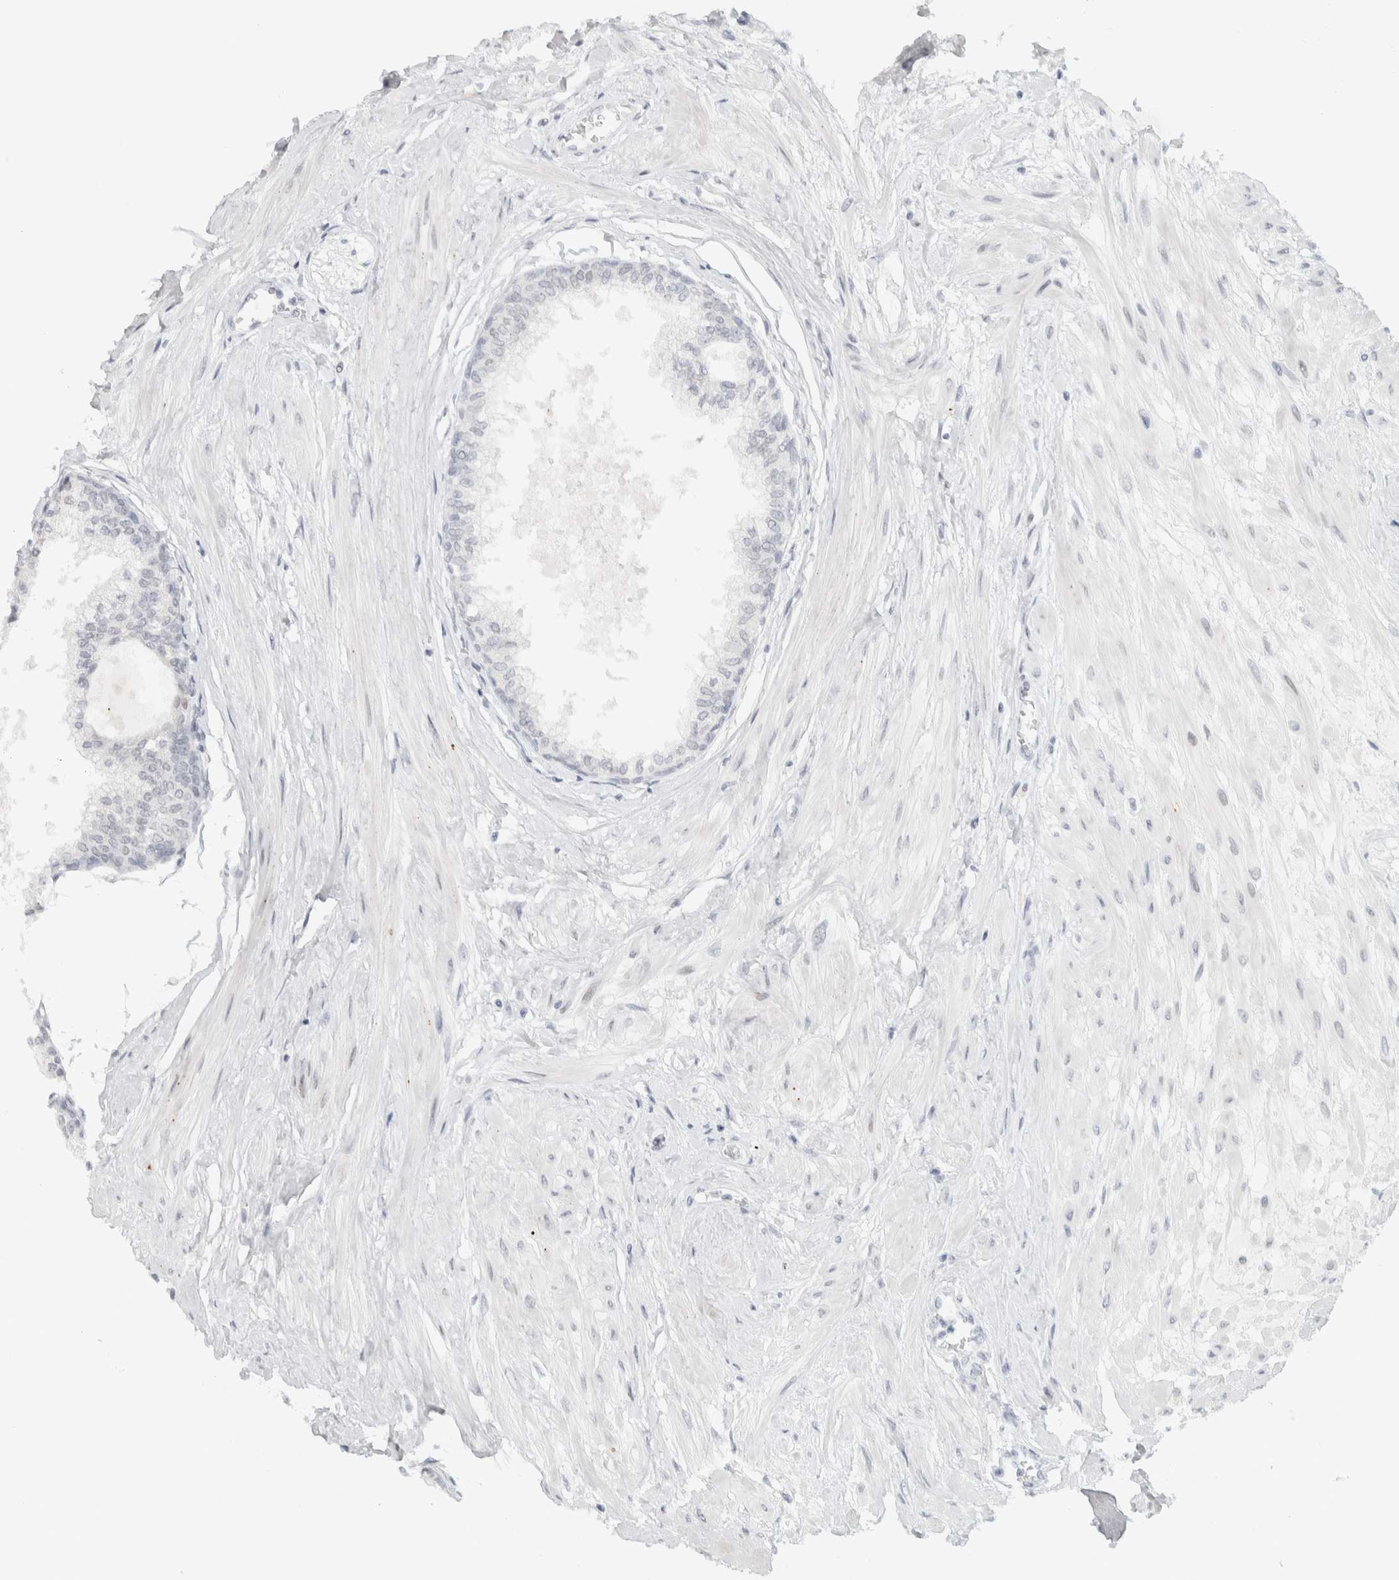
{"staining": {"intensity": "negative", "quantity": "none", "location": "none"}, "tissue": "seminal vesicle", "cell_type": "Glandular cells", "image_type": "normal", "snomed": [{"axis": "morphology", "description": "Normal tissue, NOS"}, {"axis": "topography", "description": "Prostate"}, {"axis": "topography", "description": "Seminal veicle"}], "caption": "A high-resolution photomicrograph shows IHC staining of benign seminal vesicle, which exhibits no significant positivity in glandular cells. The staining was performed using DAB to visualize the protein expression in brown, while the nuclei were stained in blue with hematoxylin (Magnification: 20x).", "gene": "CDH17", "patient": {"sex": "male", "age": 60}}